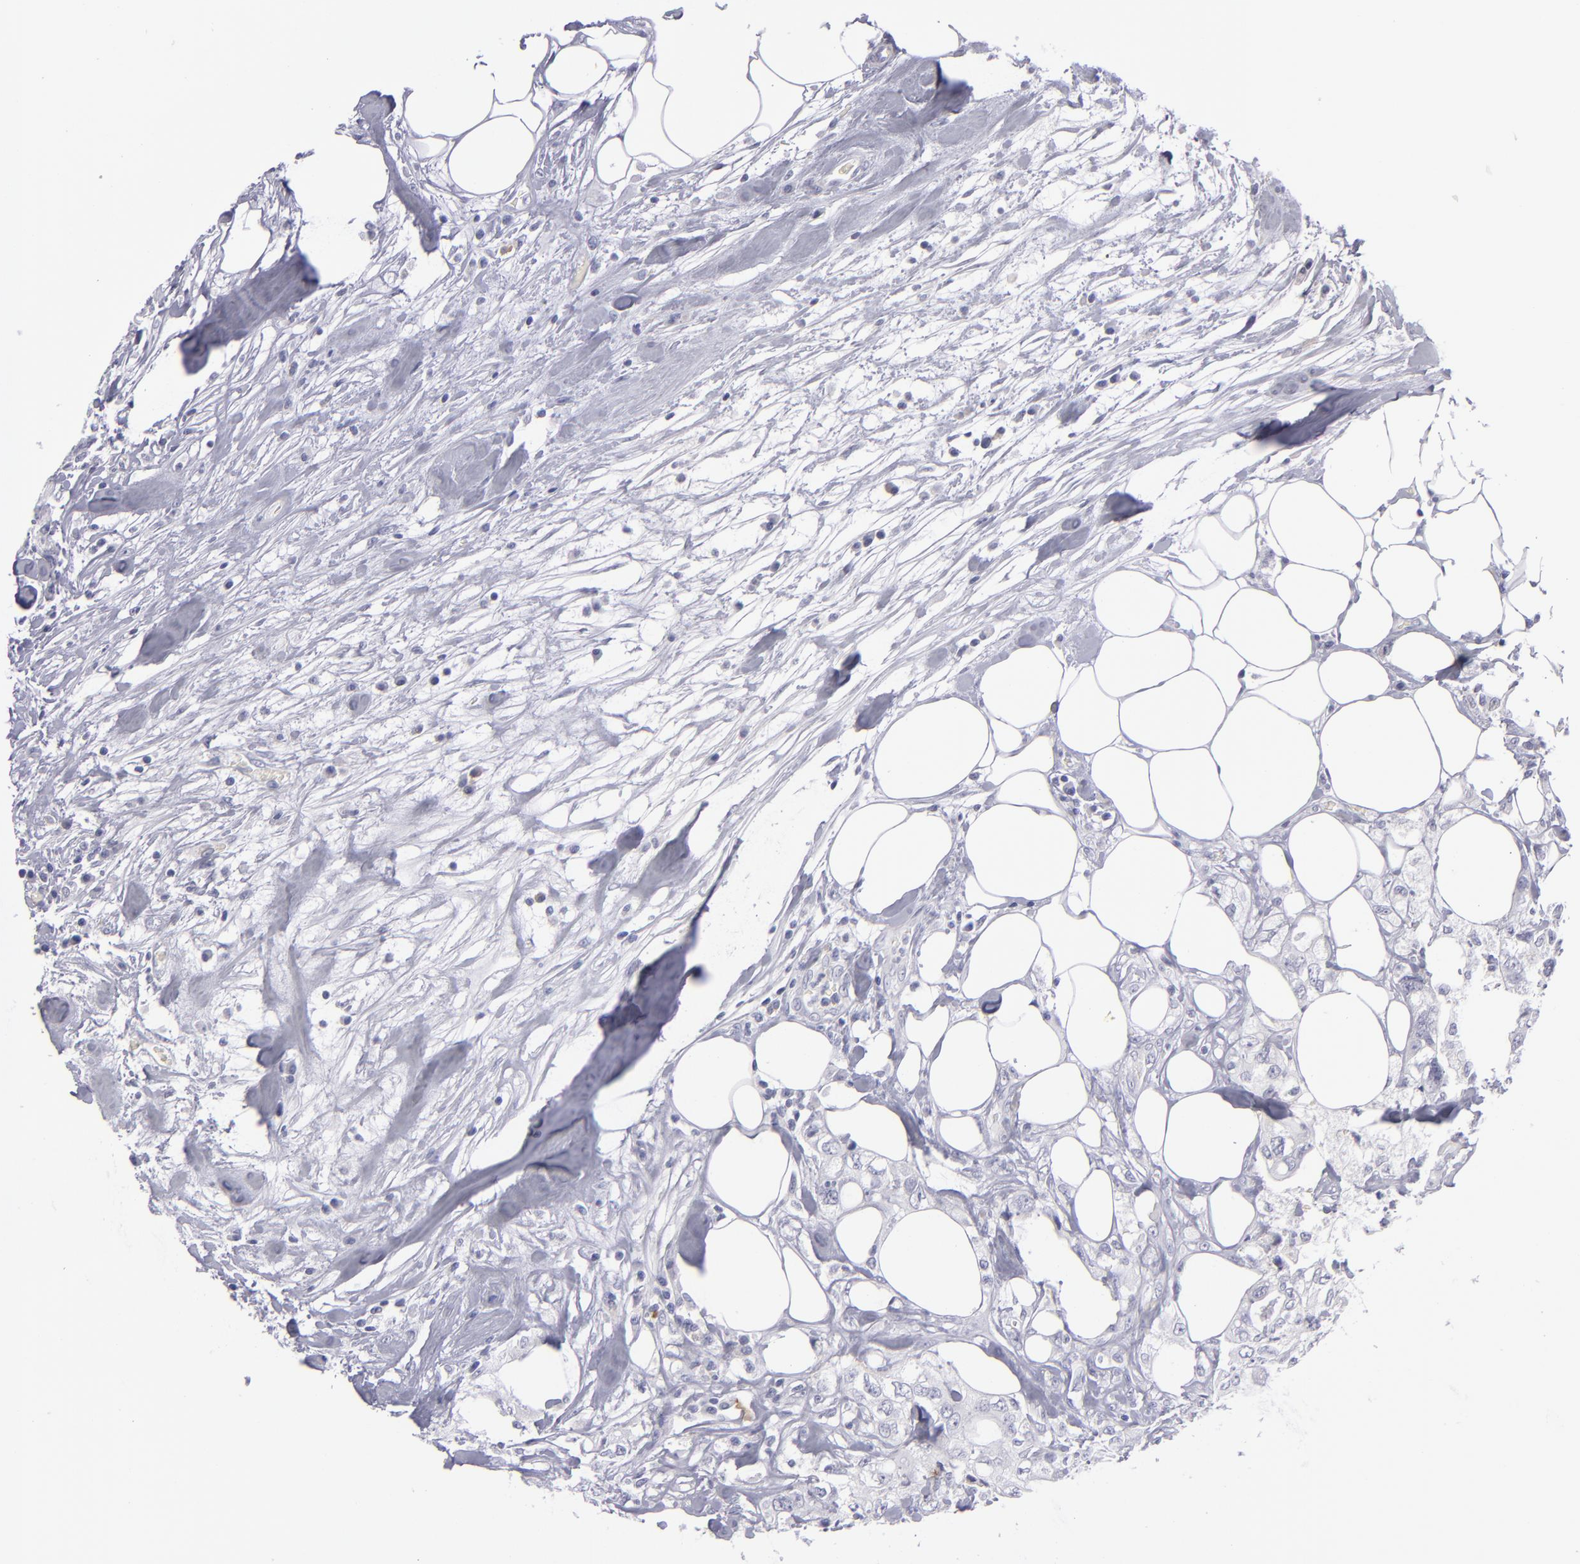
{"staining": {"intensity": "negative", "quantity": "none", "location": "none"}, "tissue": "colorectal cancer", "cell_type": "Tumor cells", "image_type": "cancer", "snomed": [{"axis": "morphology", "description": "Adenocarcinoma, NOS"}, {"axis": "topography", "description": "Rectum"}], "caption": "DAB (3,3'-diaminobenzidine) immunohistochemical staining of human colorectal cancer demonstrates no significant expression in tumor cells.", "gene": "ITGB4", "patient": {"sex": "female", "age": 57}}